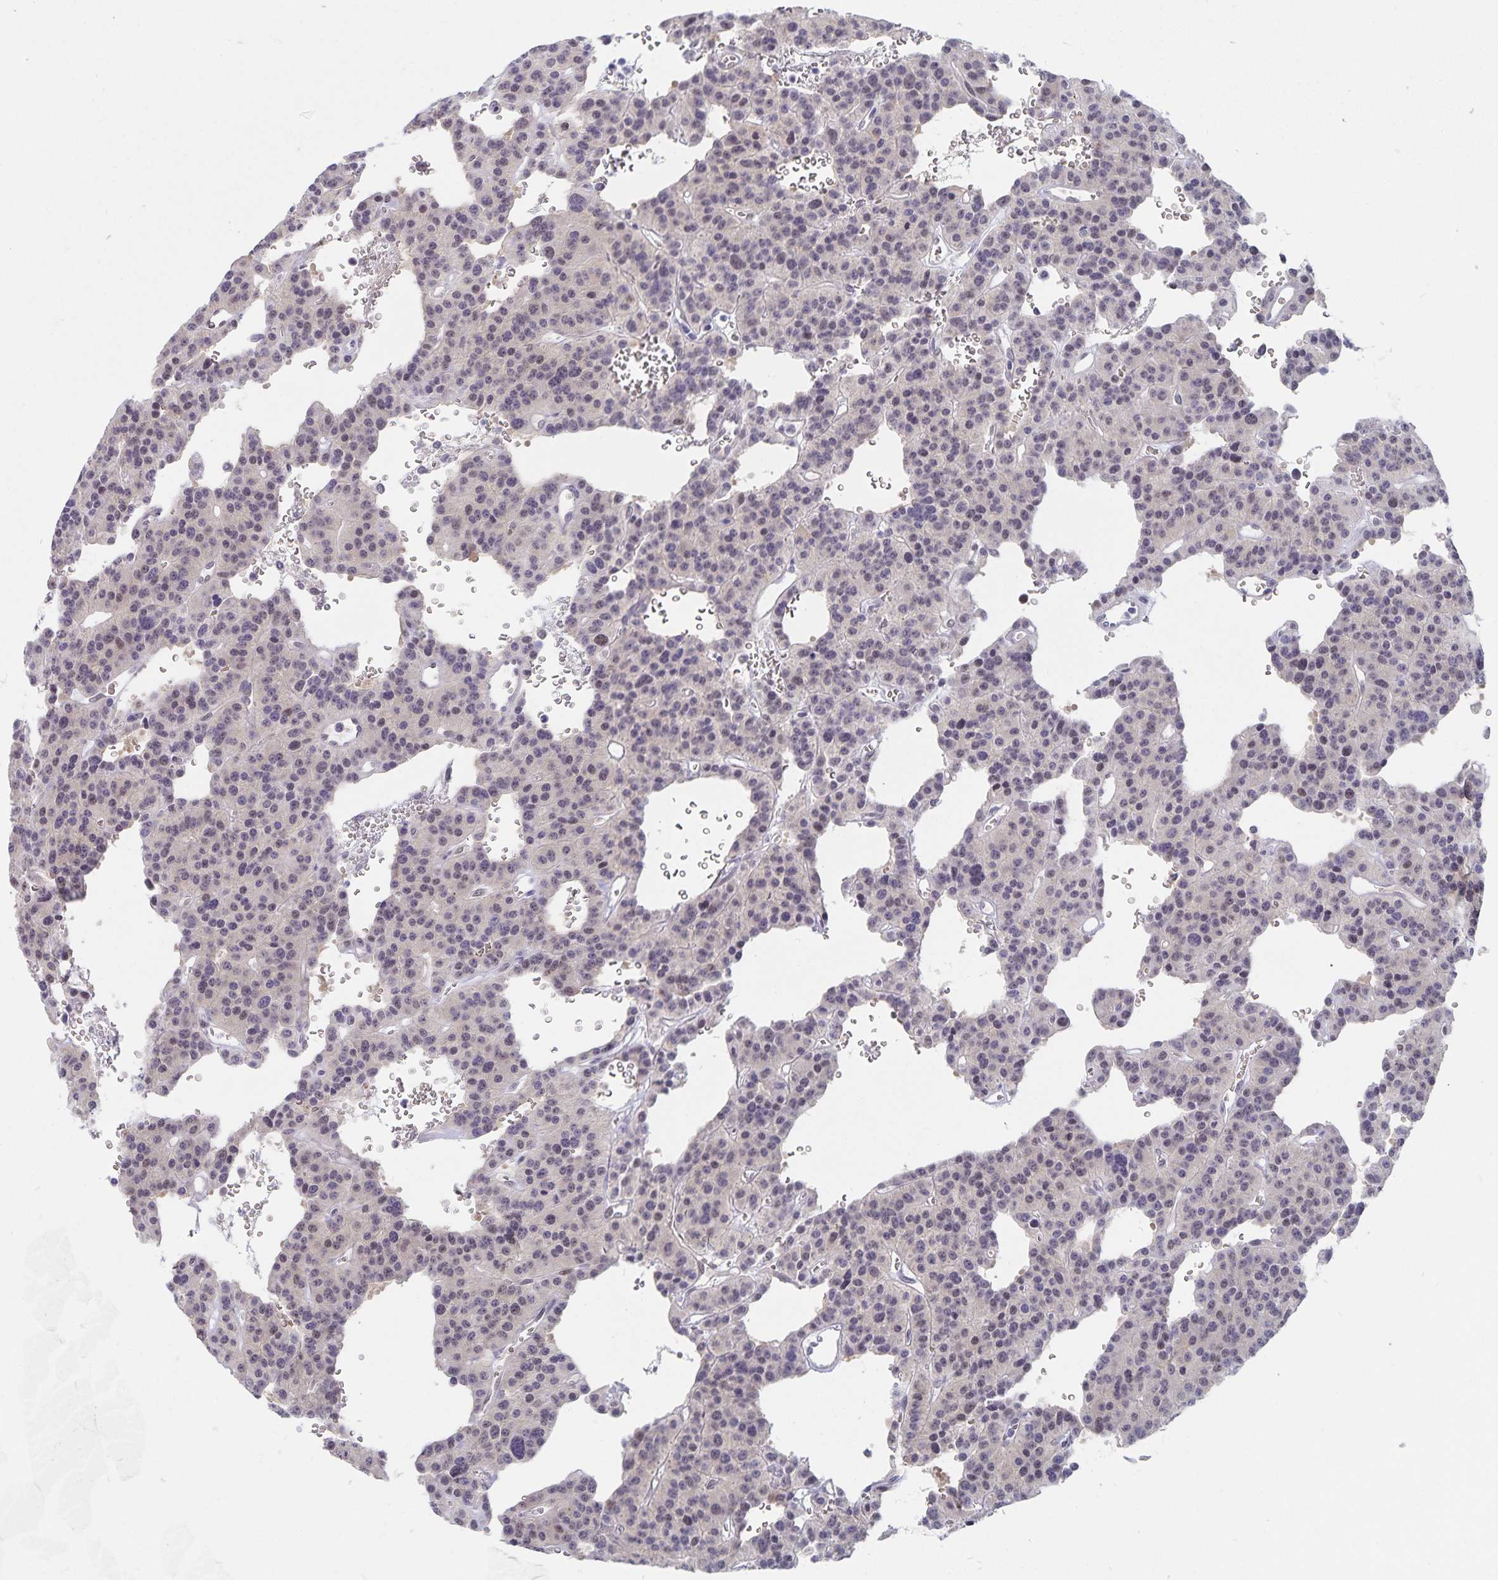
{"staining": {"intensity": "negative", "quantity": "none", "location": "none"}, "tissue": "carcinoid", "cell_type": "Tumor cells", "image_type": "cancer", "snomed": [{"axis": "morphology", "description": "Carcinoid, malignant, NOS"}, {"axis": "topography", "description": "Lung"}], "caption": "Carcinoid (malignant) was stained to show a protein in brown. There is no significant expression in tumor cells.", "gene": "BAG6", "patient": {"sex": "female", "age": 71}}